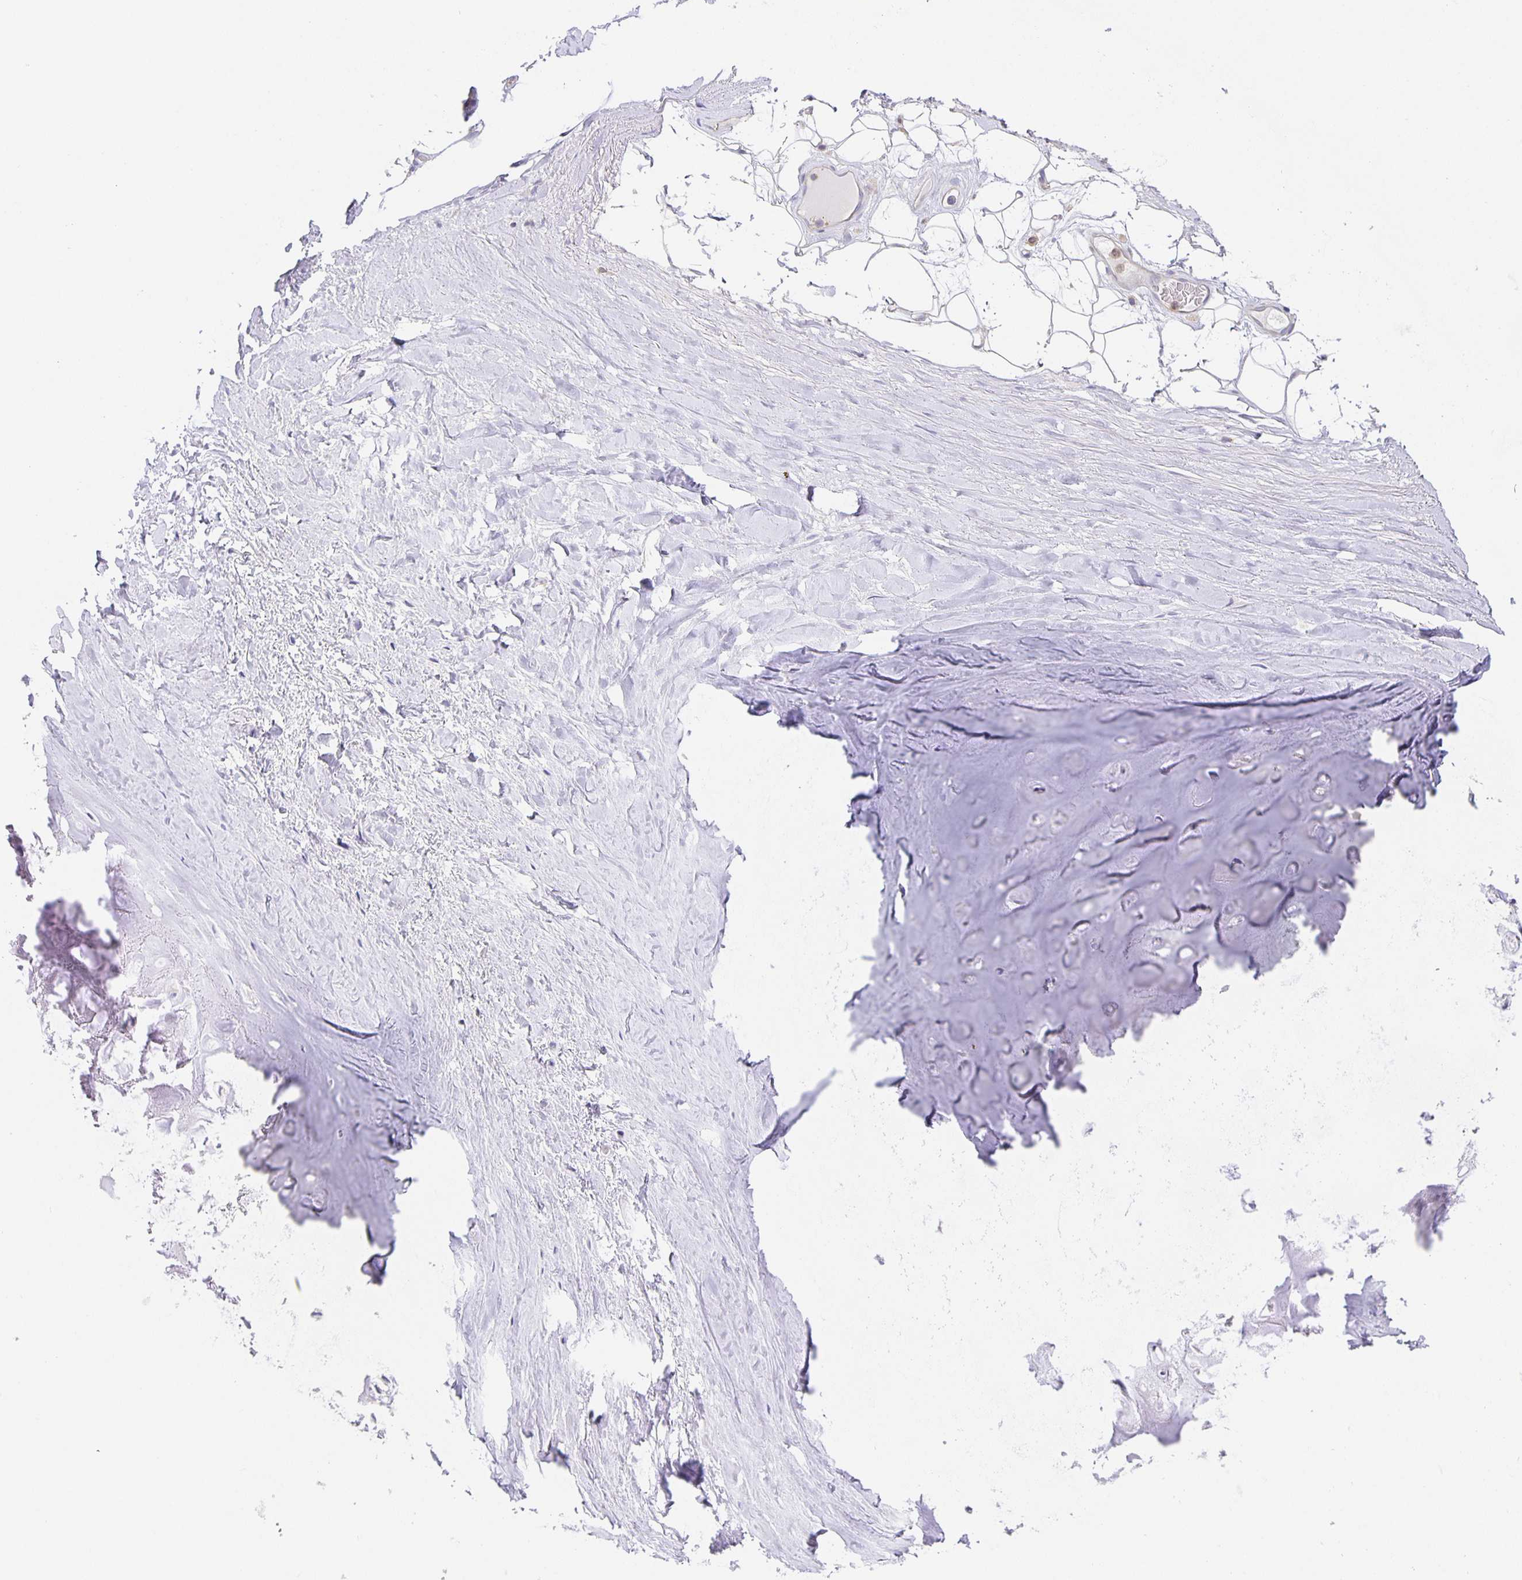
{"staining": {"intensity": "negative", "quantity": "none", "location": "none"}, "tissue": "adipose tissue", "cell_type": "Adipocytes", "image_type": "normal", "snomed": [{"axis": "morphology", "description": "Normal tissue, NOS"}, {"axis": "topography", "description": "Lymph node"}, {"axis": "topography", "description": "Cartilage tissue"}, {"axis": "topography", "description": "Nasopharynx"}], "caption": "A micrograph of adipose tissue stained for a protein reveals no brown staining in adipocytes. (Stains: DAB (3,3'-diaminobenzidine) immunohistochemistry with hematoxylin counter stain, Microscopy: brightfield microscopy at high magnification).", "gene": "FLRT3", "patient": {"sex": "male", "age": 63}}